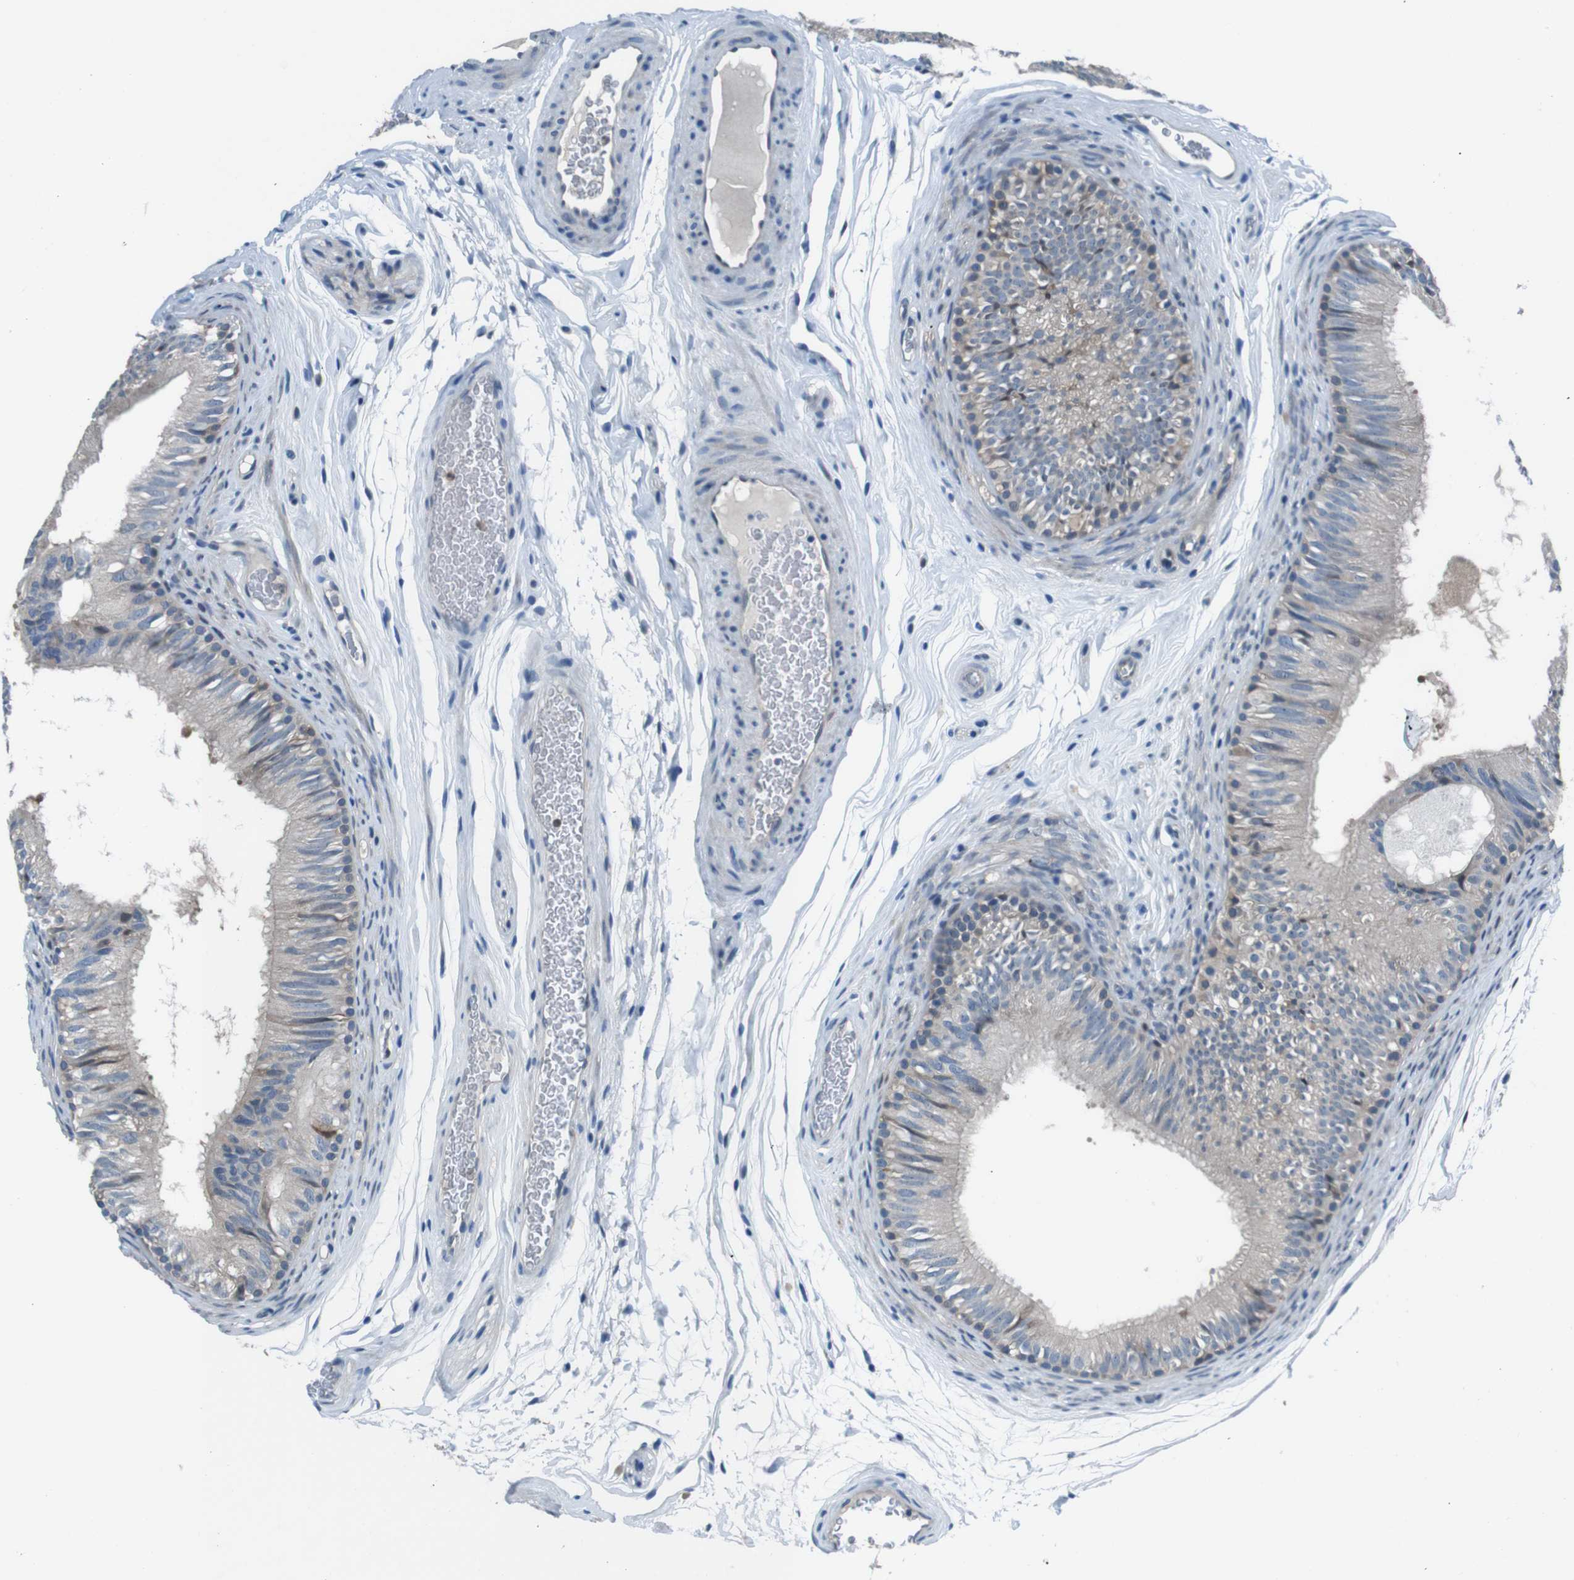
{"staining": {"intensity": "moderate", "quantity": "<25%", "location": "cytoplasmic/membranous"}, "tissue": "epididymis", "cell_type": "Glandular cells", "image_type": "normal", "snomed": [{"axis": "morphology", "description": "Normal tissue, NOS"}, {"axis": "topography", "description": "Epididymis"}], "caption": "A photomicrograph showing moderate cytoplasmic/membranous positivity in about <25% of glandular cells in normal epididymis, as visualized by brown immunohistochemical staining.", "gene": "NANOS2", "patient": {"sex": "male", "age": 36}}